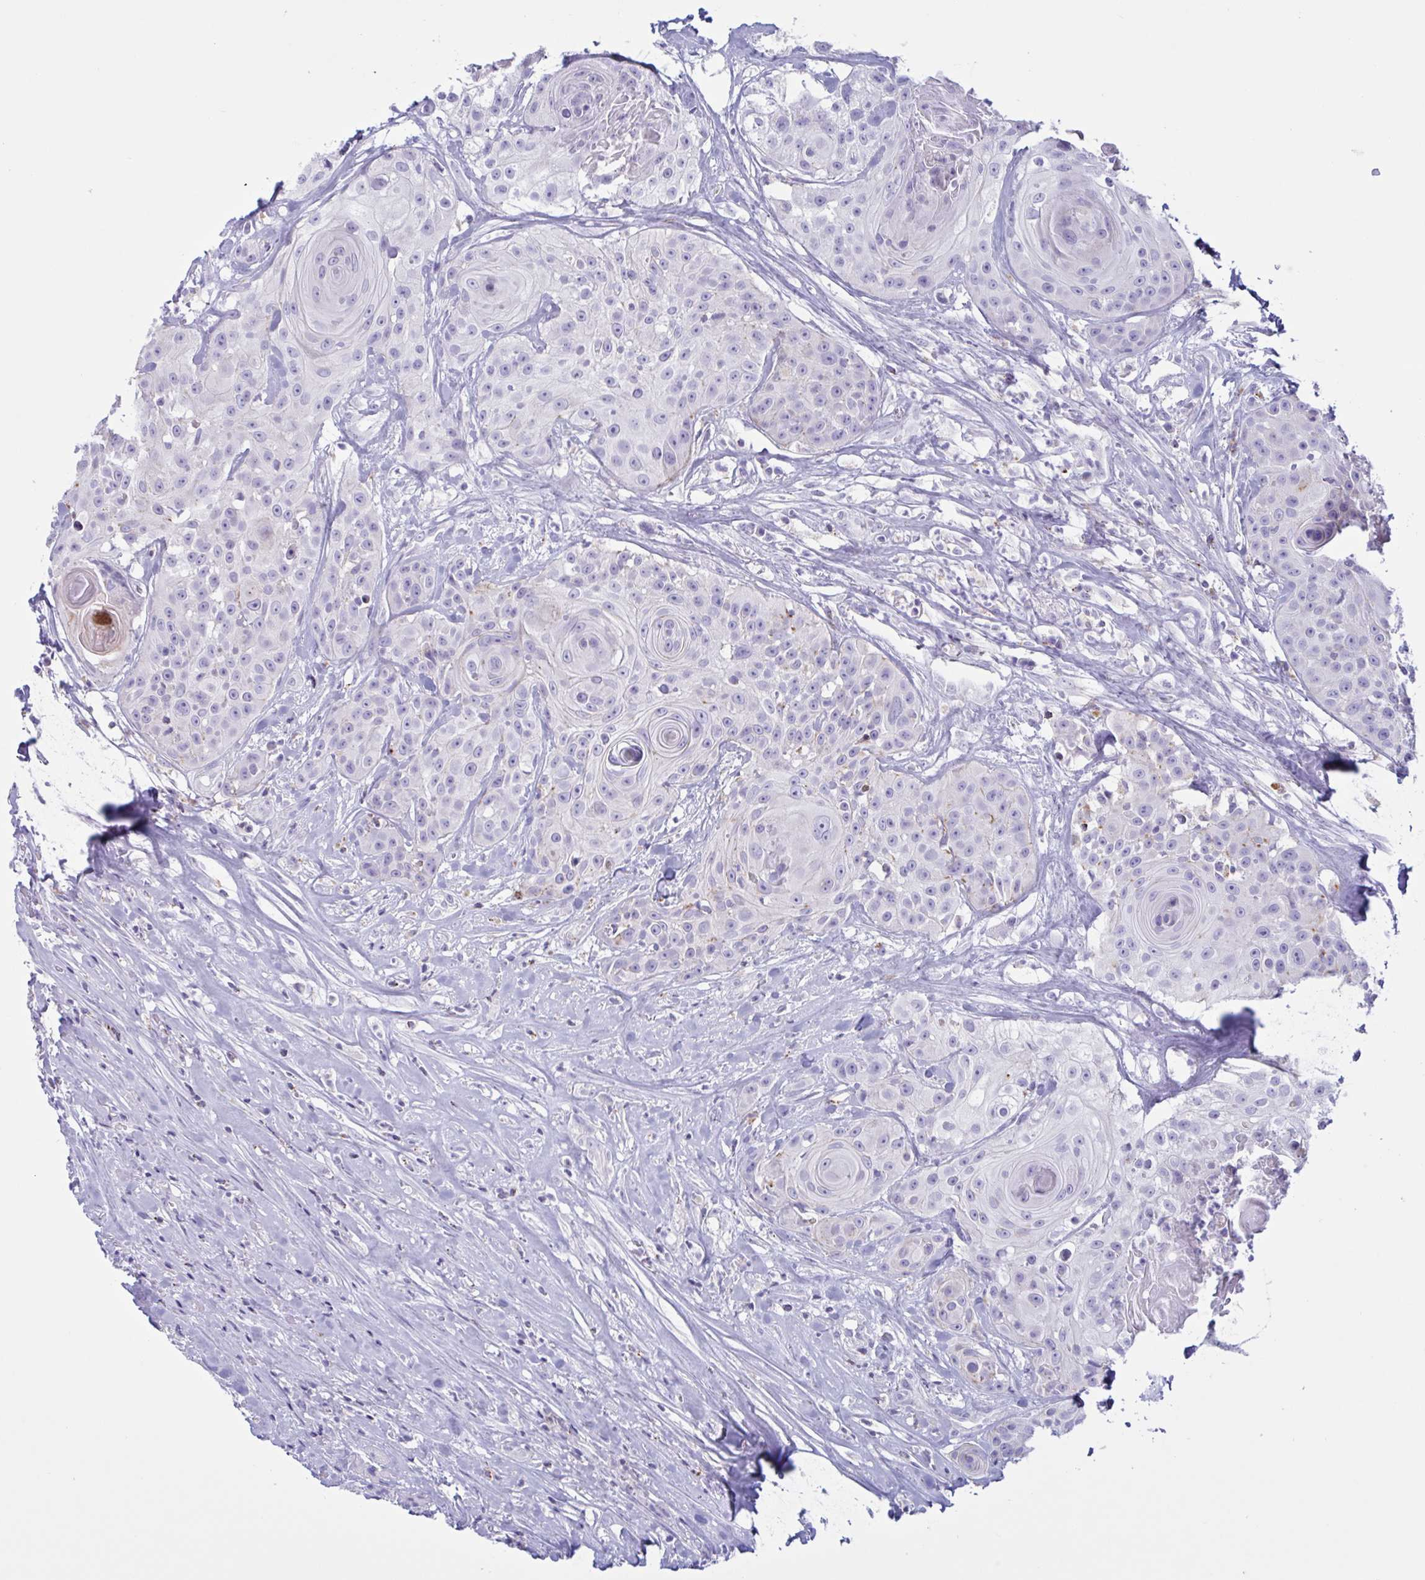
{"staining": {"intensity": "negative", "quantity": "none", "location": "none"}, "tissue": "head and neck cancer", "cell_type": "Tumor cells", "image_type": "cancer", "snomed": [{"axis": "morphology", "description": "Squamous cell carcinoma, NOS"}, {"axis": "topography", "description": "Head-Neck"}], "caption": "This is an IHC histopathology image of head and neck cancer. There is no staining in tumor cells.", "gene": "XCL1", "patient": {"sex": "male", "age": 83}}